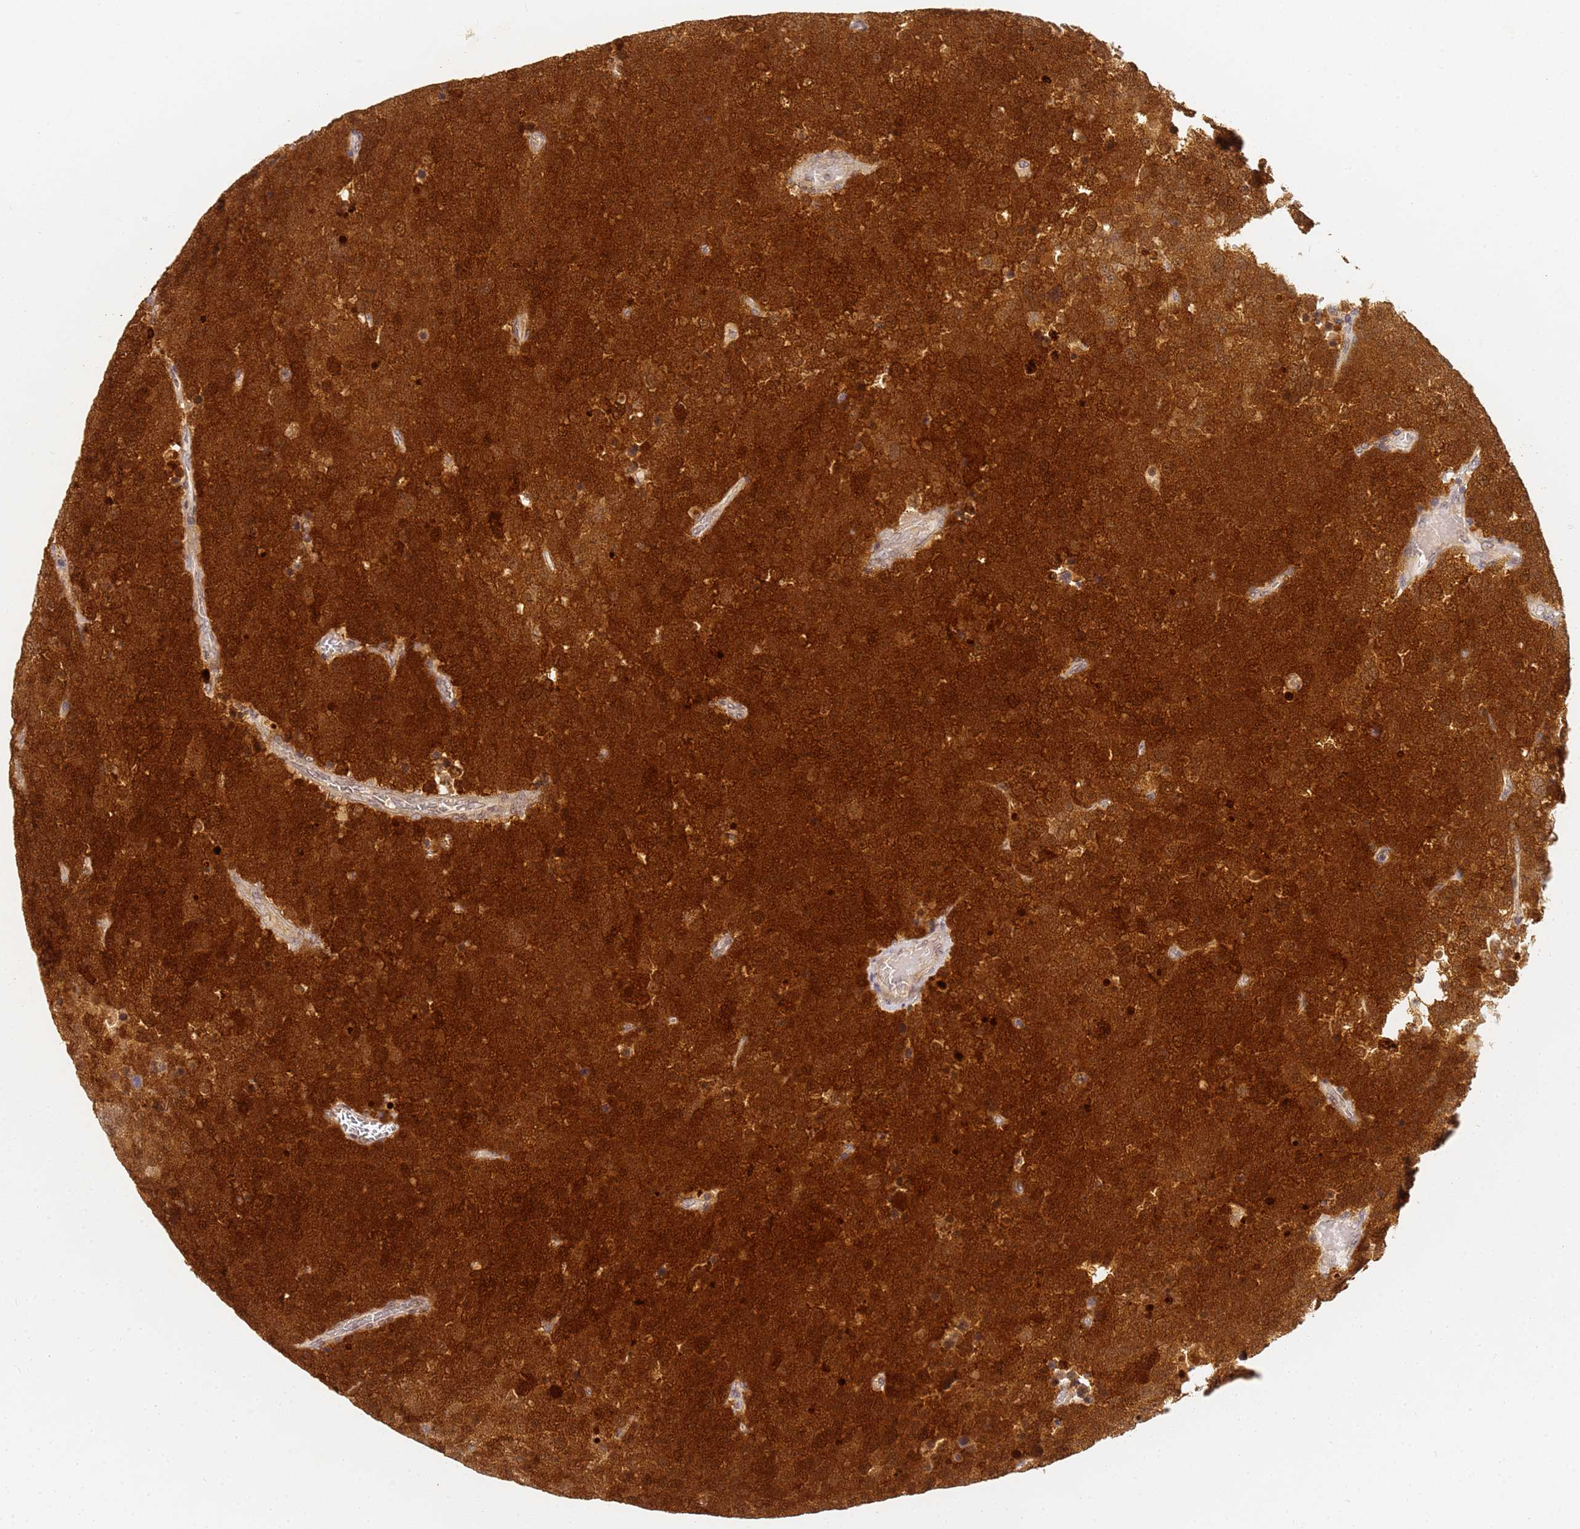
{"staining": {"intensity": "moderate", "quantity": ">75%", "location": "cytoplasmic/membranous,nuclear"}, "tissue": "testis cancer", "cell_type": "Tumor cells", "image_type": "cancer", "snomed": [{"axis": "morphology", "description": "Seminoma, NOS"}, {"axis": "topography", "description": "Testis"}], "caption": "Immunohistochemical staining of human testis cancer (seminoma) reveals medium levels of moderate cytoplasmic/membranous and nuclear staining in approximately >75% of tumor cells.", "gene": "HMCES", "patient": {"sex": "male", "age": 71}}